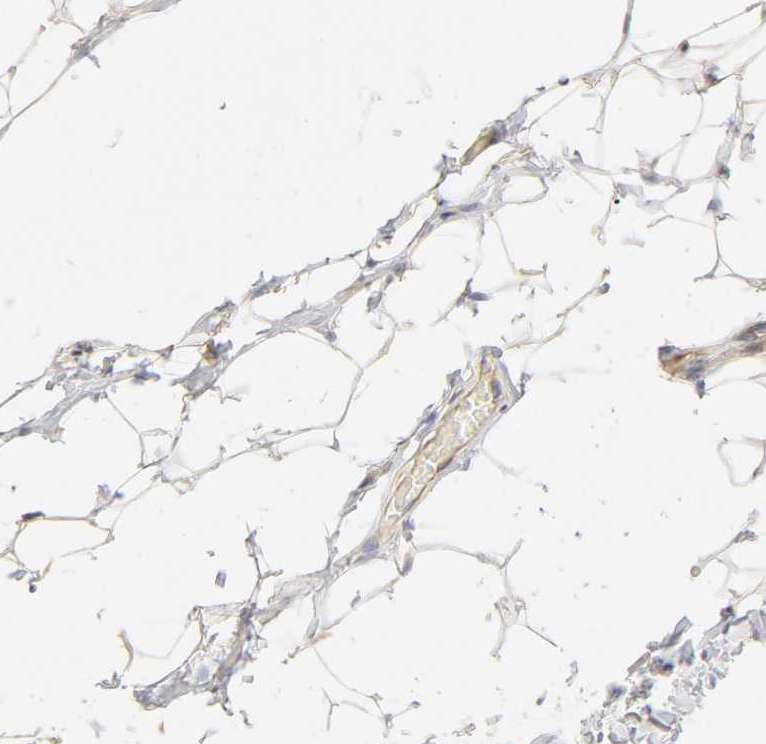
{"staining": {"intensity": "moderate", "quantity": ">75%", "location": "cytoplasmic/membranous"}, "tissue": "adipose tissue", "cell_type": "Adipocytes", "image_type": "normal", "snomed": [{"axis": "morphology", "description": "Normal tissue, NOS"}, {"axis": "topography", "description": "Soft tissue"}], "caption": "The immunohistochemical stain highlights moderate cytoplasmic/membranous staining in adipocytes of unremarkable adipose tissue. The protein is stained brown, and the nuclei are stained in blue (DAB IHC with brightfield microscopy, high magnification).", "gene": "IQCJ", "patient": {"sex": "male", "age": 26}}